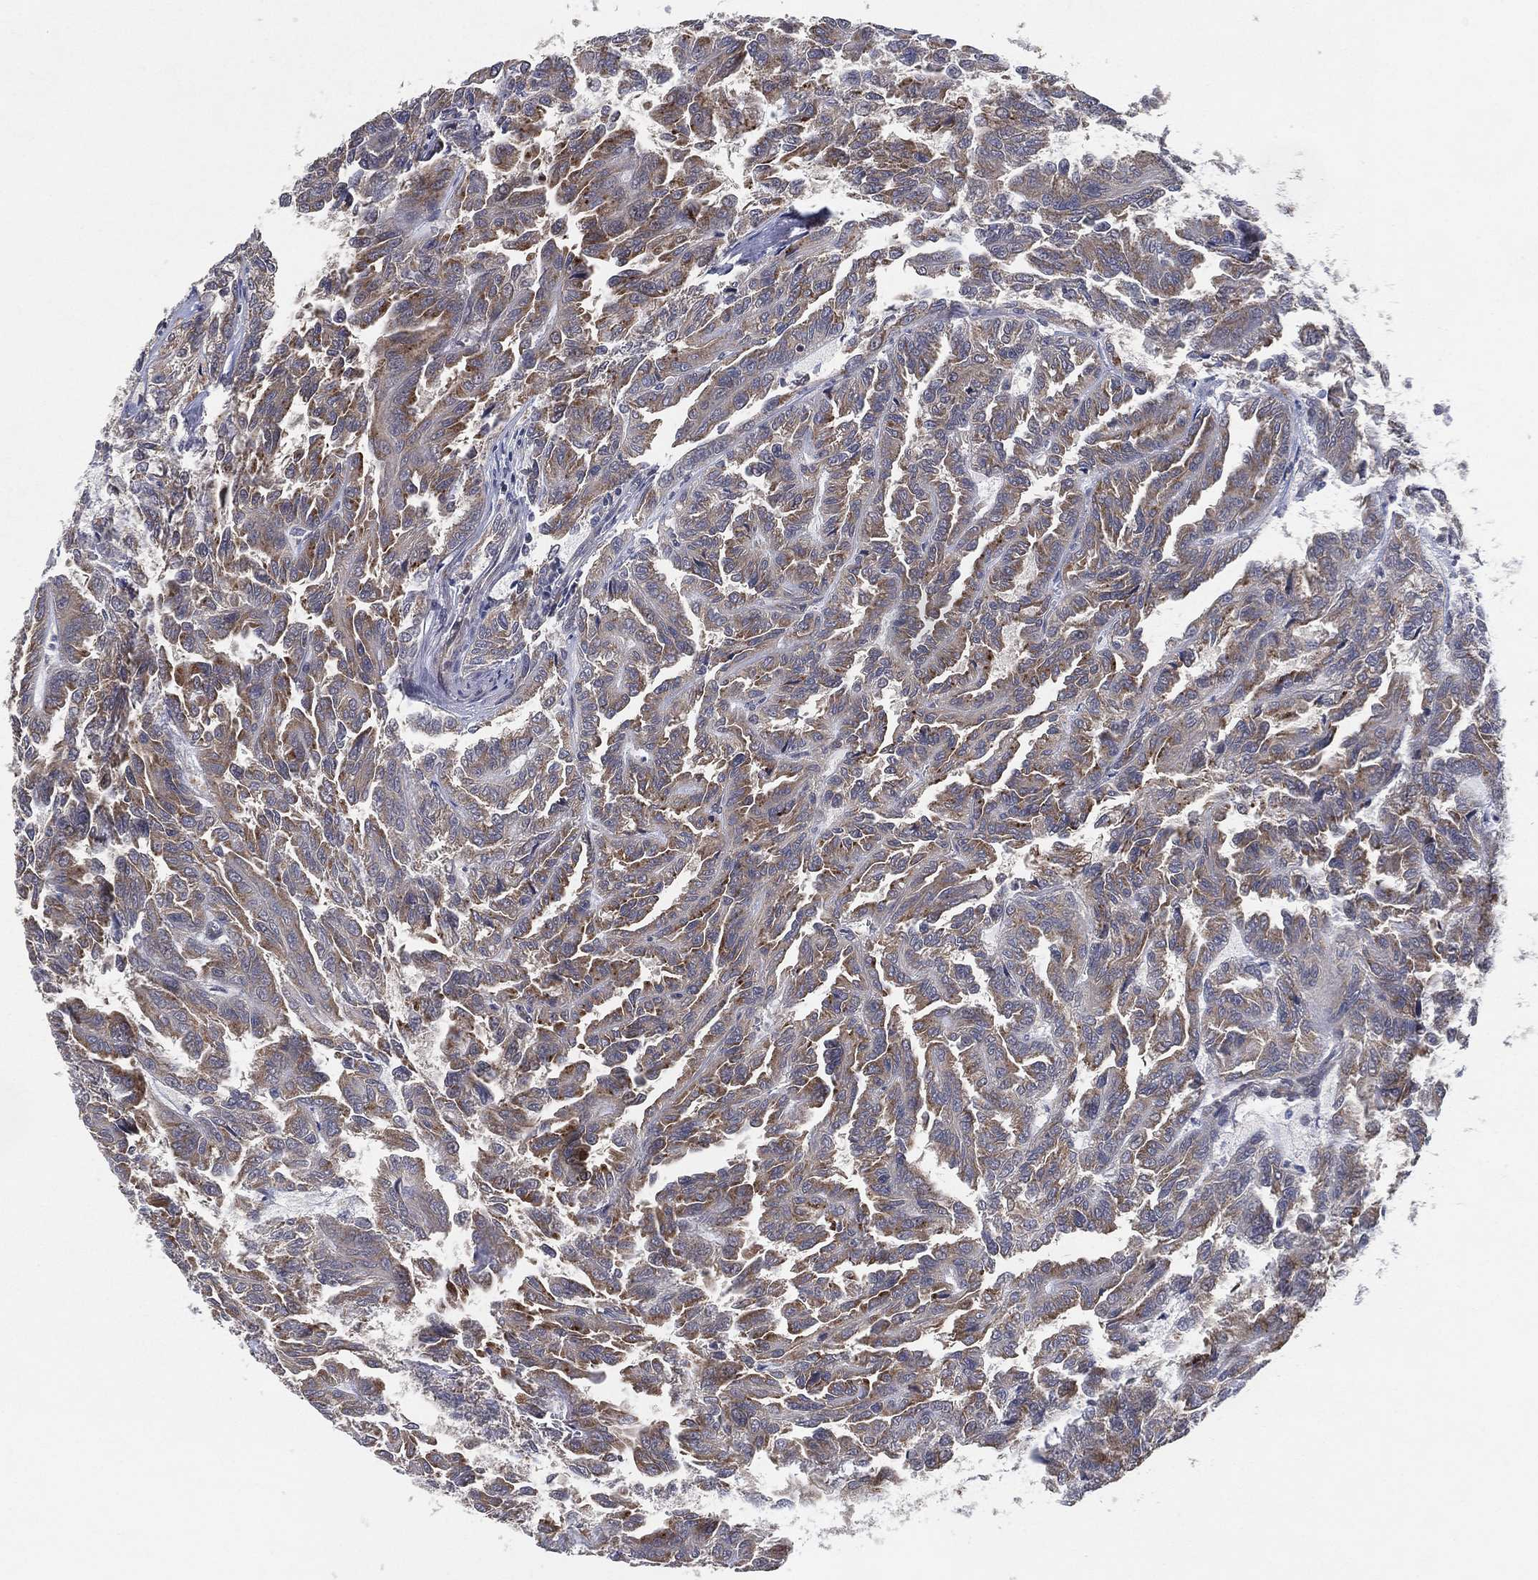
{"staining": {"intensity": "moderate", "quantity": "25%-75%", "location": "cytoplasmic/membranous"}, "tissue": "renal cancer", "cell_type": "Tumor cells", "image_type": "cancer", "snomed": [{"axis": "morphology", "description": "Adenocarcinoma, NOS"}, {"axis": "topography", "description": "Kidney"}], "caption": "Adenocarcinoma (renal) stained for a protein demonstrates moderate cytoplasmic/membranous positivity in tumor cells.", "gene": "FAM104A", "patient": {"sex": "male", "age": 79}}